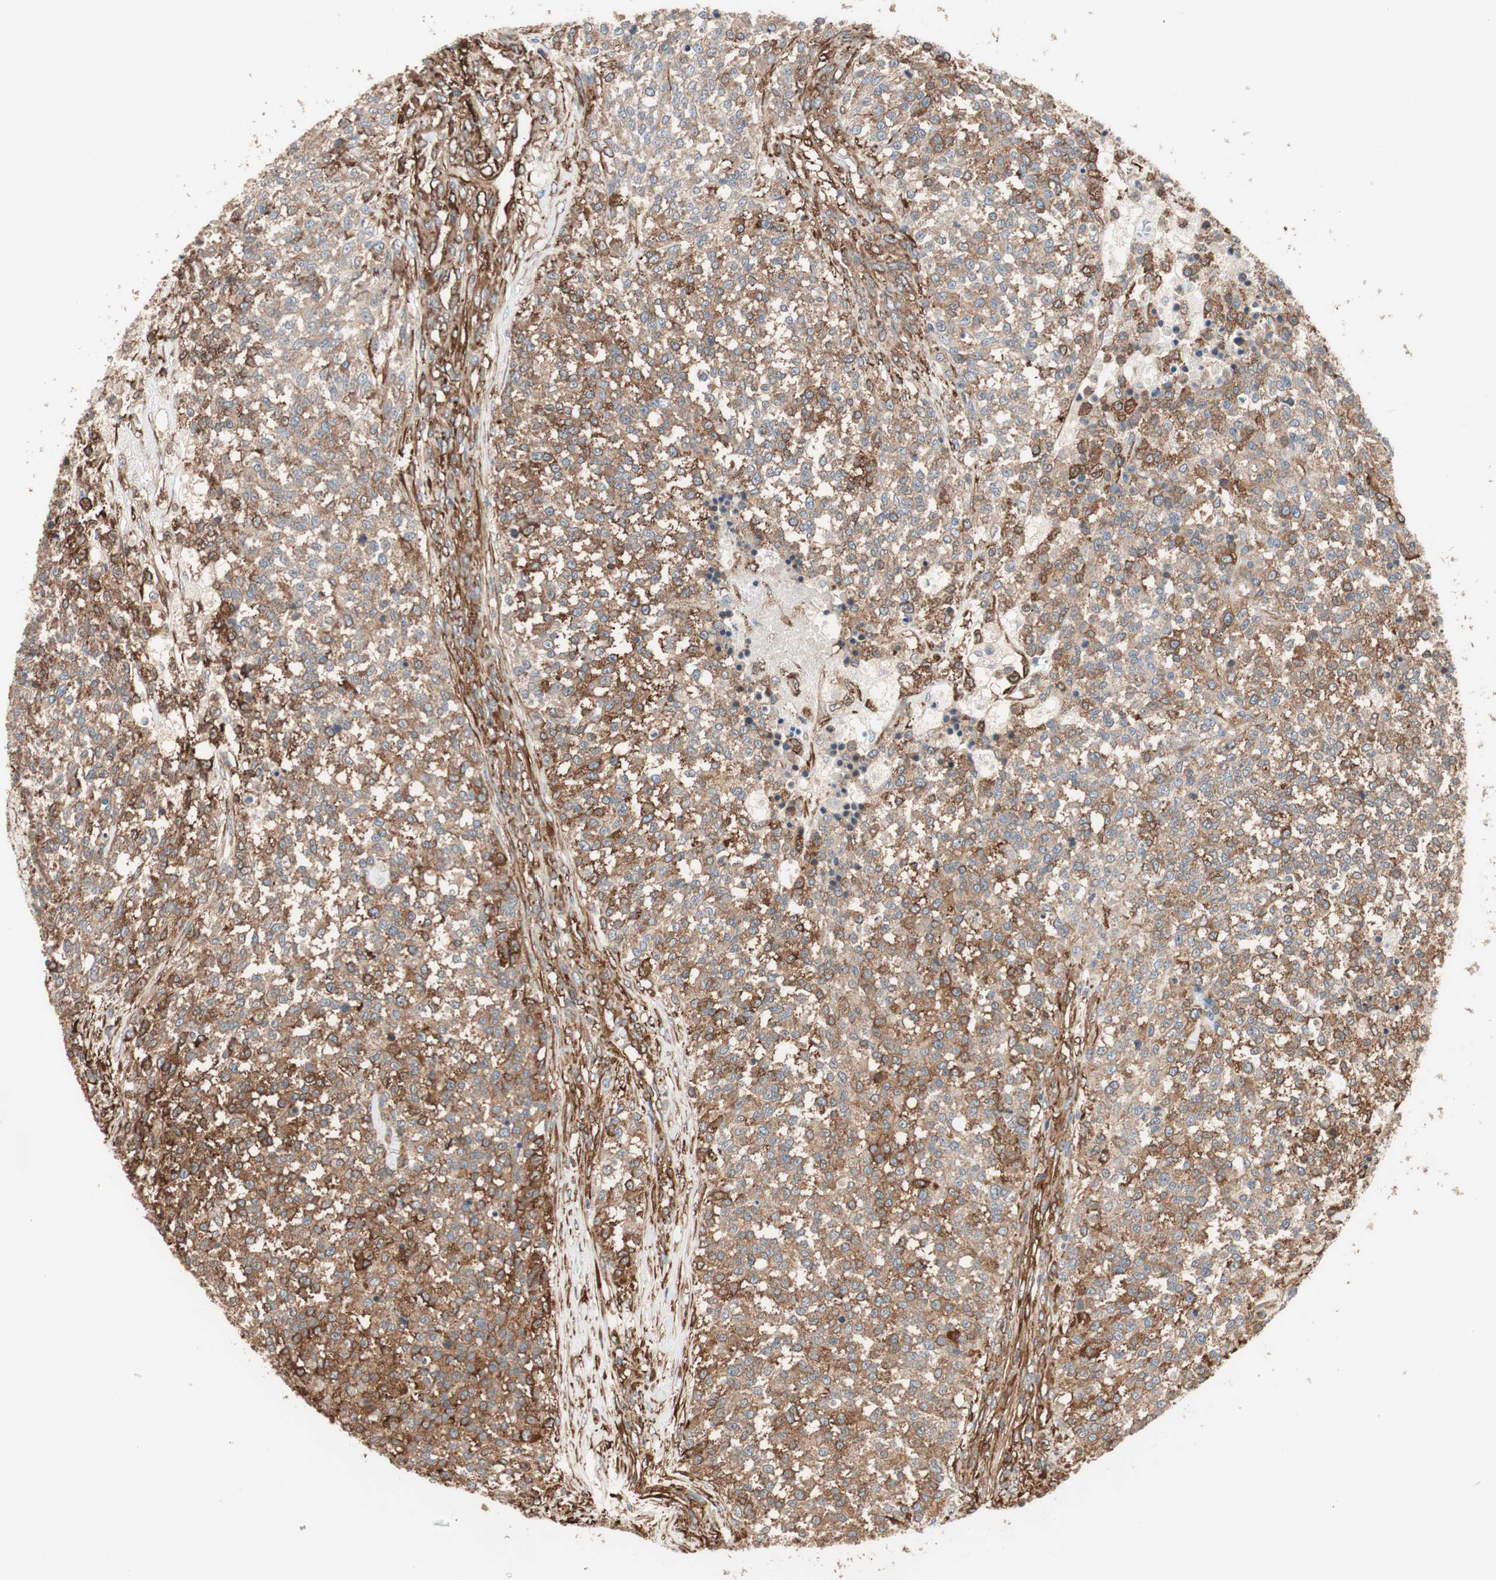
{"staining": {"intensity": "strong", "quantity": ">75%", "location": "cytoplasmic/membranous"}, "tissue": "testis cancer", "cell_type": "Tumor cells", "image_type": "cancer", "snomed": [{"axis": "morphology", "description": "Seminoma, NOS"}, {"axis": "topography", "description": "Testis"}], "caption": "Strong cytoplasmic/membranous staining for a protein is present in about >75% of tumor cells of seminoma (testis) using immunohistochemistry (IHC).", "gene": "GPSM2", "patient": {"sex": "male", "age": 59}}